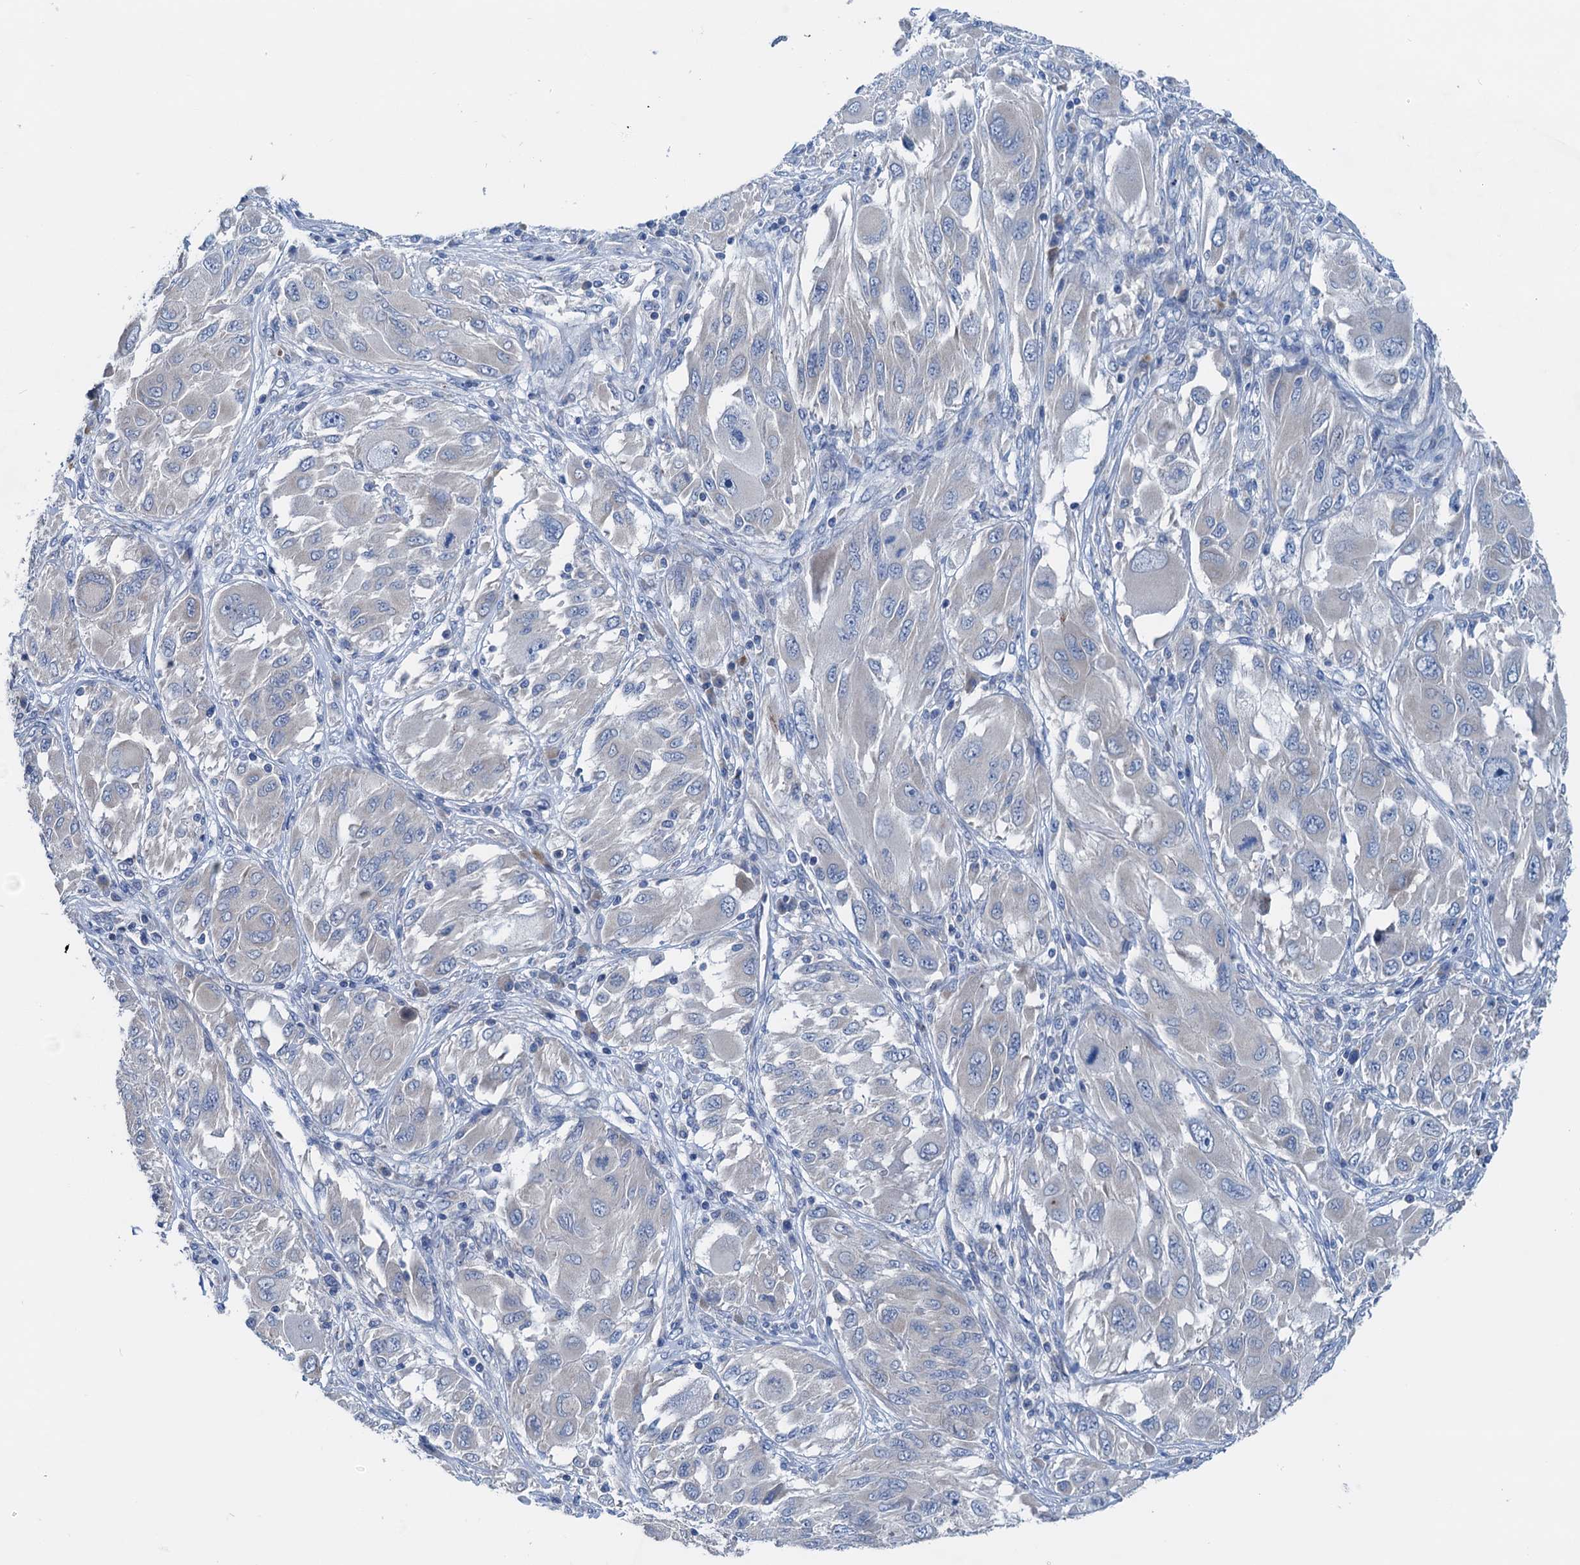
{"staining": {"intensity": "negative", "quantity": "none", "location": "none"}, "tissue": "melanoma", "cell_type": "Tumor cells", "image_type": "cancer", "snomed": [{"axis": "morphology", "description": "Malignant melanoma, NOS"}, {"axis": "topography", "description": "Skin"}], "caption": "Tumor cells are negative for brown protein staining in melanoma.", "gene": "ELAC1", "patient": {"sex": "female", "age": 91}}